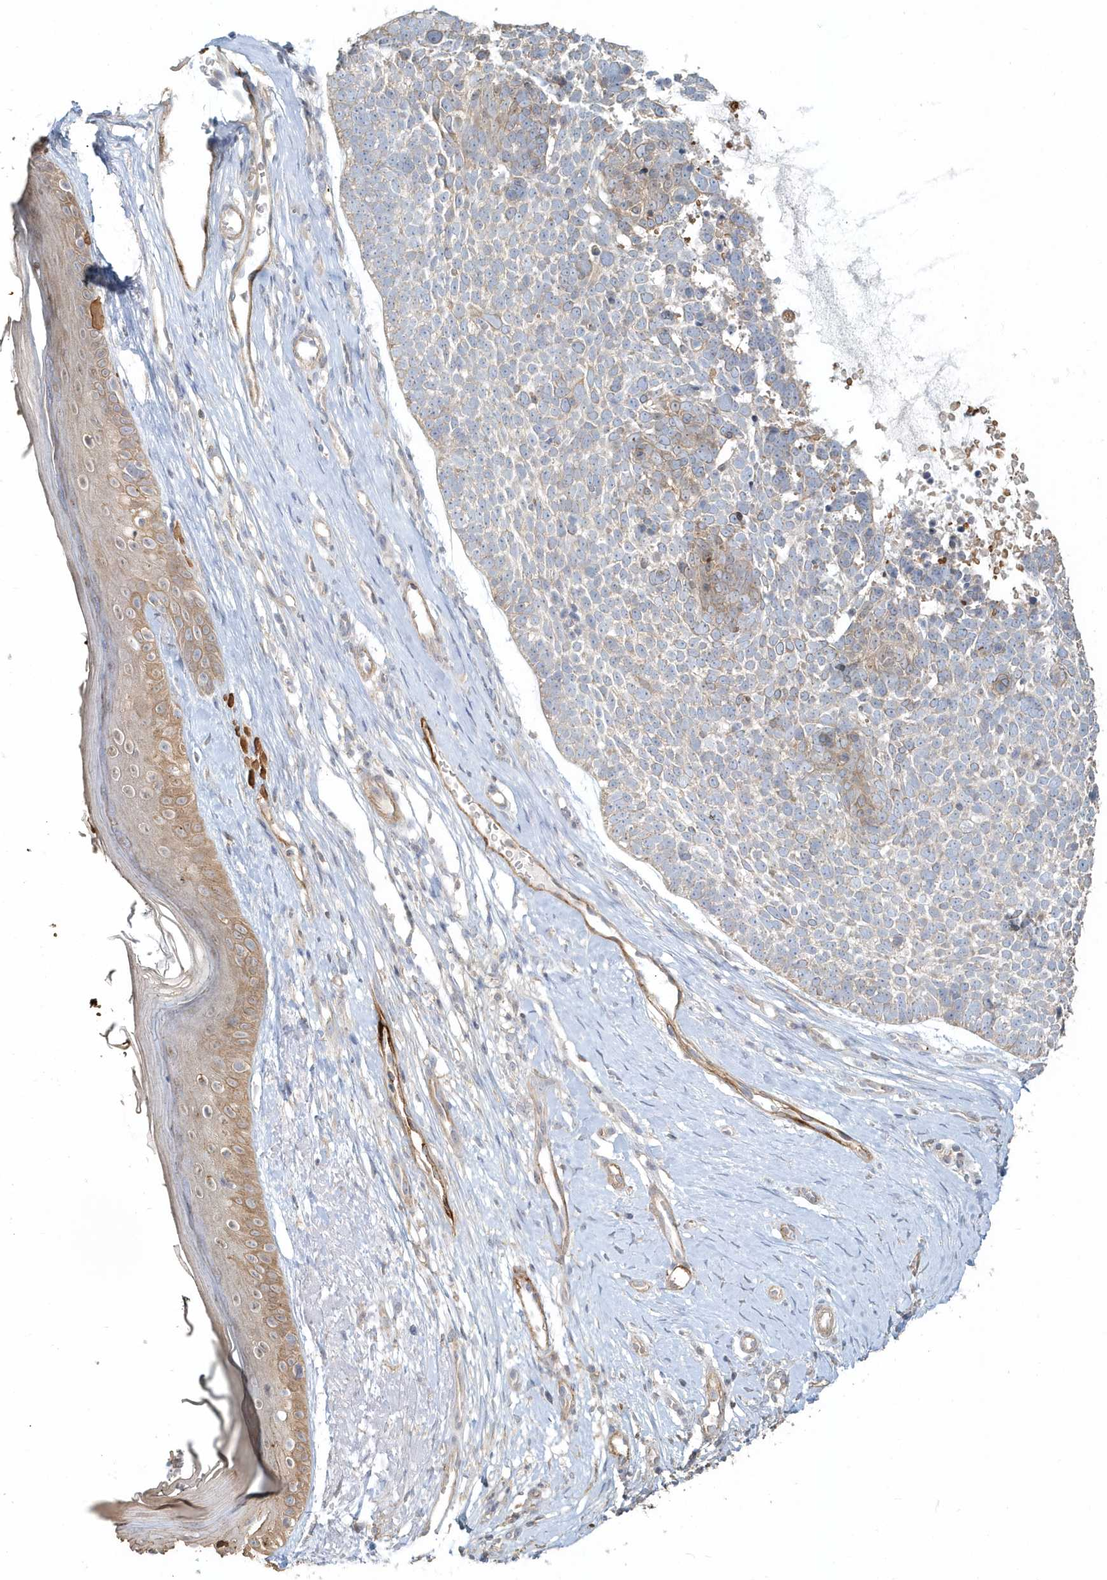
{"staining": {"intensity": "weak", "quantity": "<25%", "location": "cytoplasmic/membranous"}, "tissue": "skin cancer", "cell_type": "Tumor cells", "image_type": "cancer", "snomed": [{"axis": "morphology", "description": "Basal cell carcinoma"}, {"axis": "topography", "description": "Skin"}], "caption": "Immunohistochemical staining of skin cancer (basal cell carcinoma) exhibits no significant expression in tumor cells. The staining is performed using DAB (3,3'-diaminobenzidine) brown chromogen with nuclei counter-stained in using hematoxylin.", "gene": "MMRN1", "patient": {"sex": "female", "age": 81}}